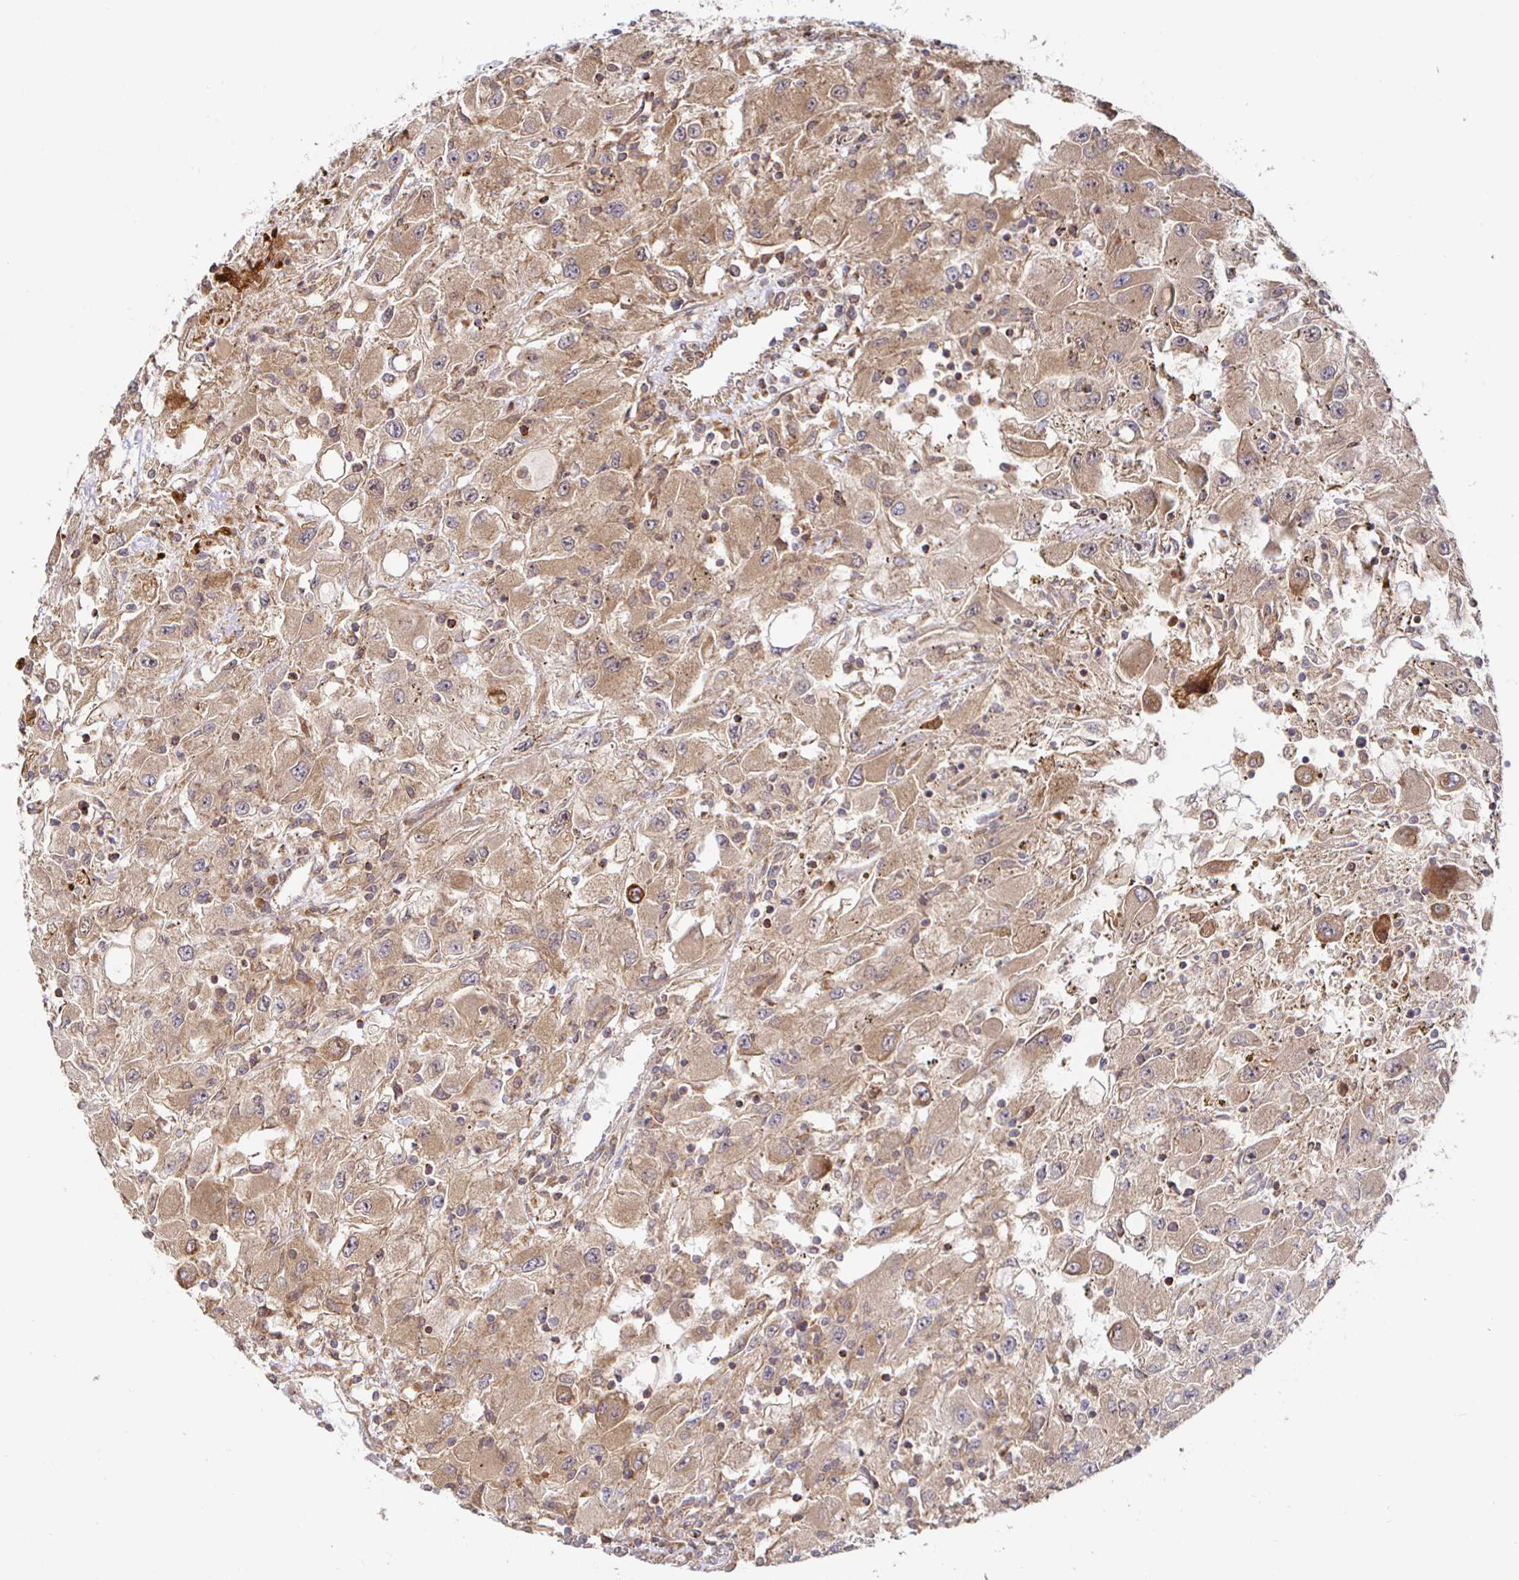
{"staining": {"intensity": "moderate", "quantity": ">75%", "location": "cytoplasmic/membranous"}, "tissue": "renal cancer", "cell_type": "Tumor cells", "image_type": "cancer", "snomed": [{"axis": "morphology", "description": "Adenocarcinoma, NOS"}, {"axis": "topography", "description": "Kidney"}], "caption": "High-power microscopy captured an immunohistochemistry (IHC) histopathology image of renal adenocarcinoma, revealing moderate cytoplasmic/membranous expression in approximately >75% of tumor cells.", "gene": "STRAP", "patient": {"sex": "female", "age": 67}}